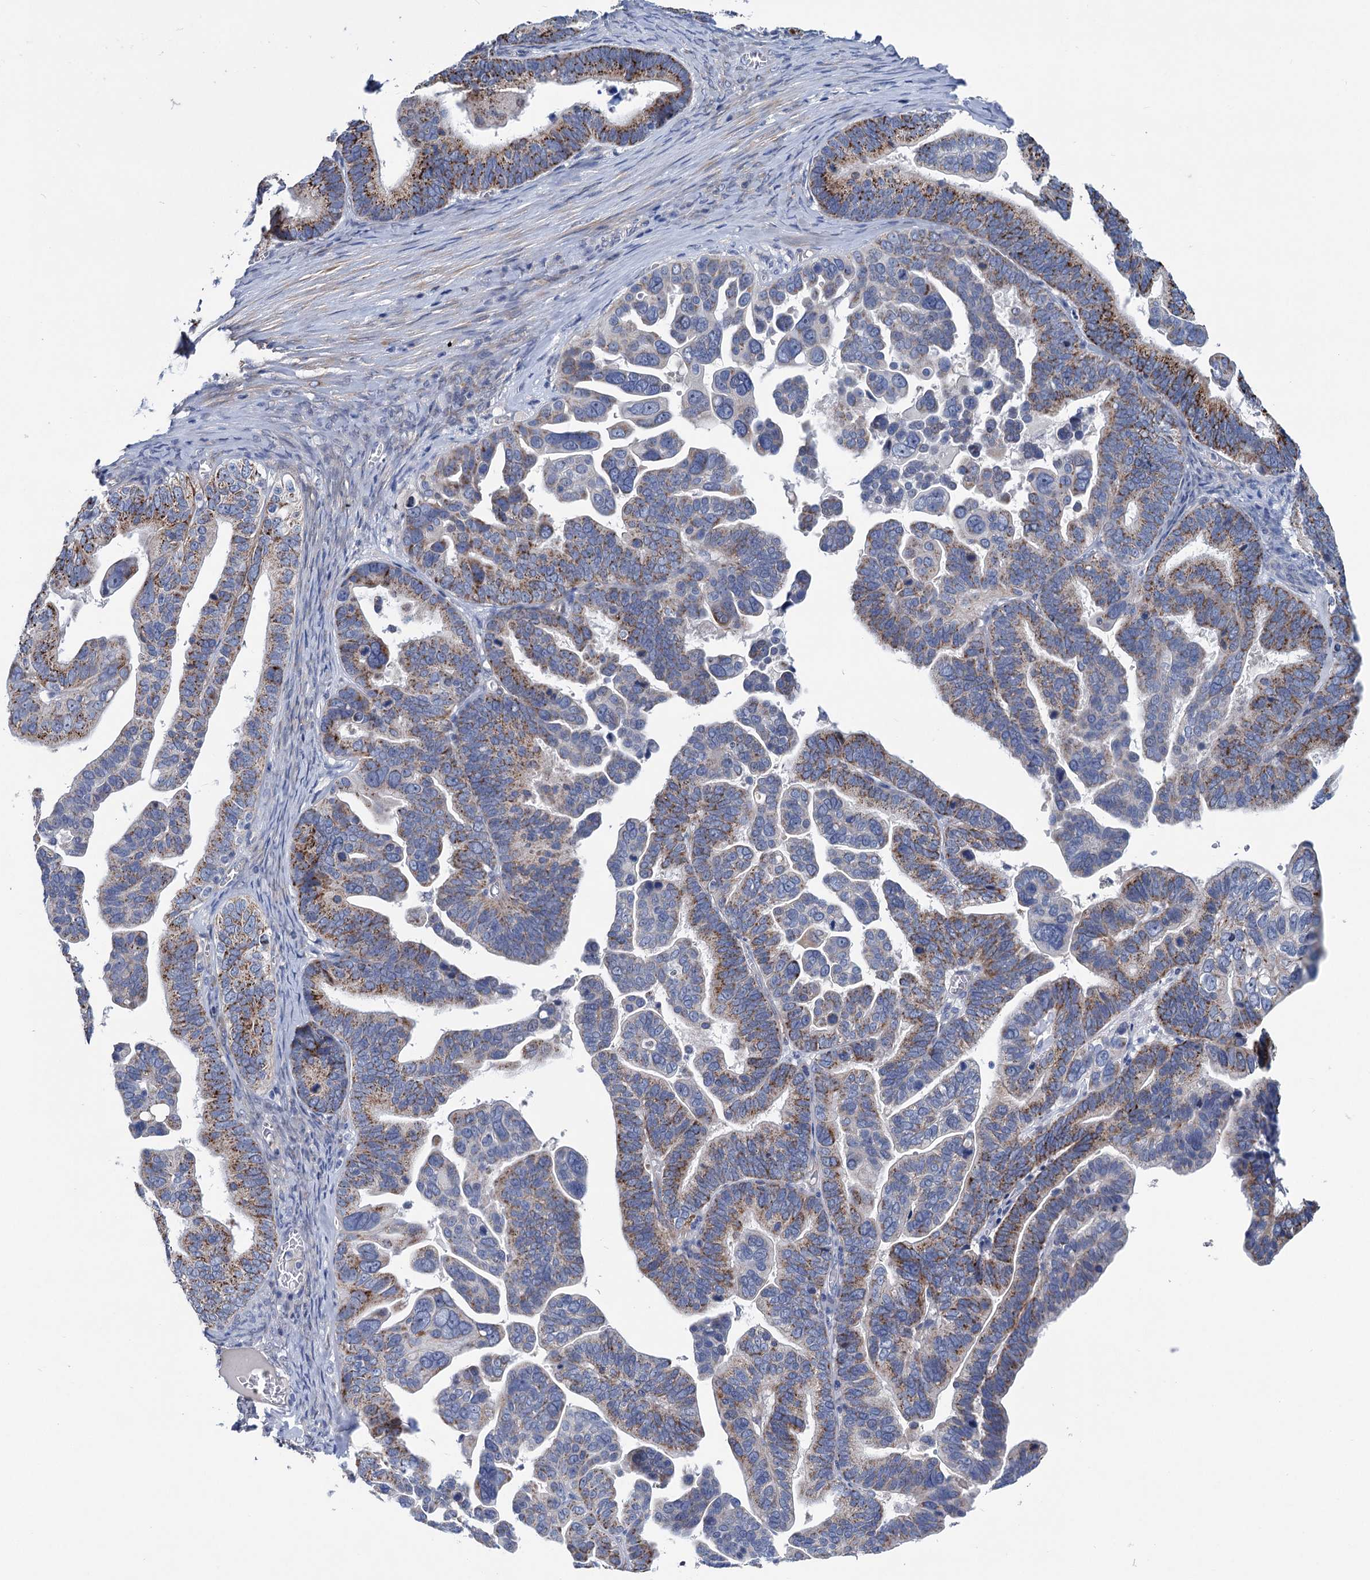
{"staining": {"intensity": "moderate", "quantity": ">75%", "location": "cytoplasmic/membranous"}, "tissue": "ovarian cancer", "cell_type": "Tumor cells", "image_type": "cancer", "snomed": [{"axis": "morphology", "description": "Cystadenocarcinoma, serous, NOS"}, {"axis": "topography", "description": "Ovary"}], "caption": "A histopathology image showing moderate cytoplasmic/membranous staining in about >75% of tumor cells in serous cystadenocarcinoma (ovarian), as visualized by brown immunohistochemical staining.", "gene": "CHDH", "patient": {"sex": "female", "age": 56}}